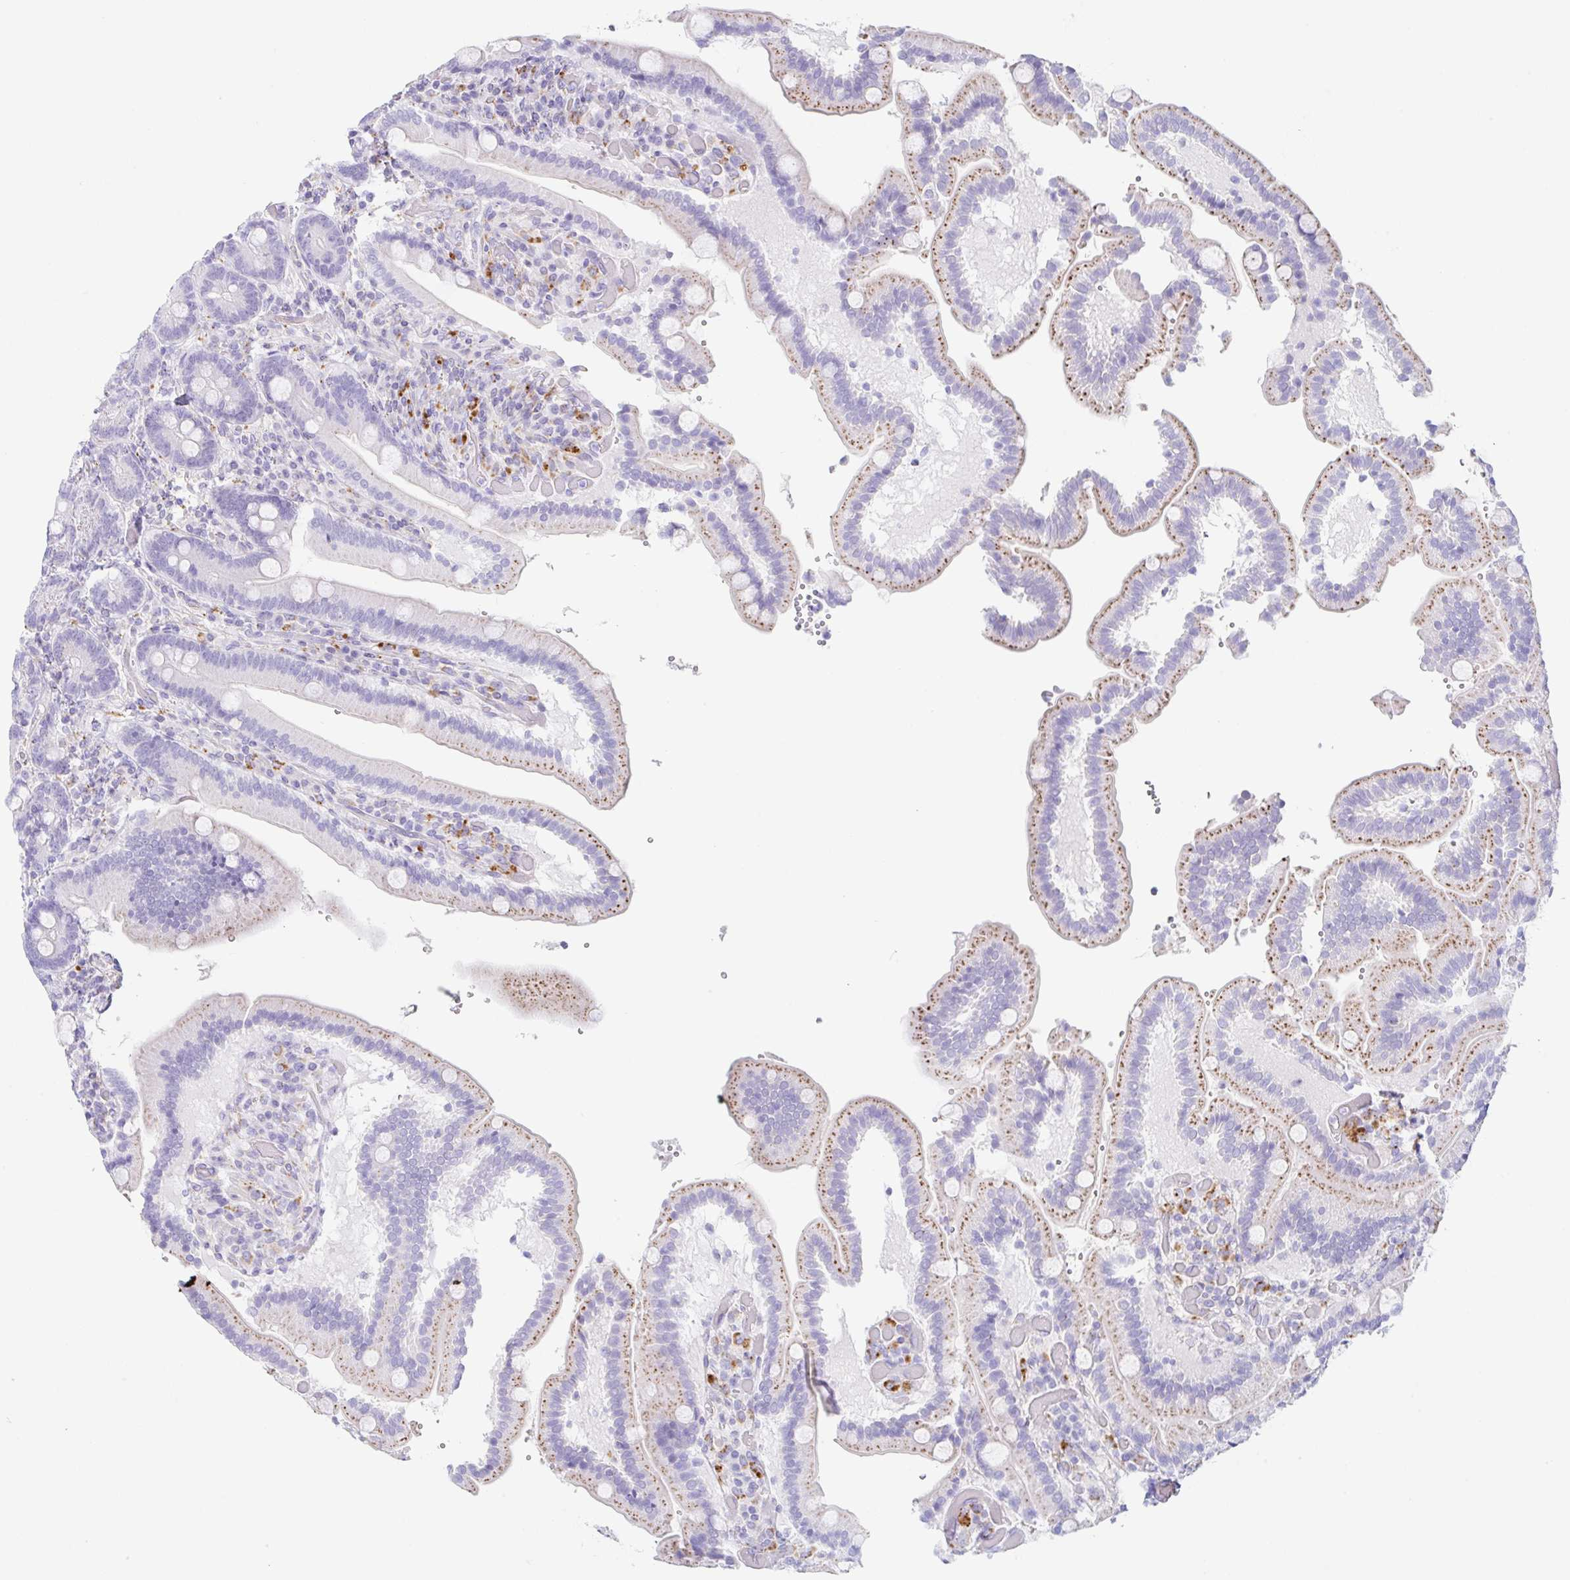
{"staining": {"intensity": "moderate", "quantity": "25%-75%", "location": "cytoplasmic/membranous"}, "tissue": "duodenum", "cell_type": "Glandular cells", "image_type": "normal", "snomed": [{"axis": "morphology", "description": "Normal tissue, NOS"}, {"axis": "topography", "description": "Duodenum"}], "caption": "Immunohistochemical staining of benign duodenum displays medium levels of moderate cytoplasmic/membranous staining in about 25%-75% of glandular cells. (DAB (3,3'-diaminobenzidine) = brown stain, brightfield microscopy at high magnification).", "gene": "DKK4", "patient": {"sex": "female", "age": 62}}